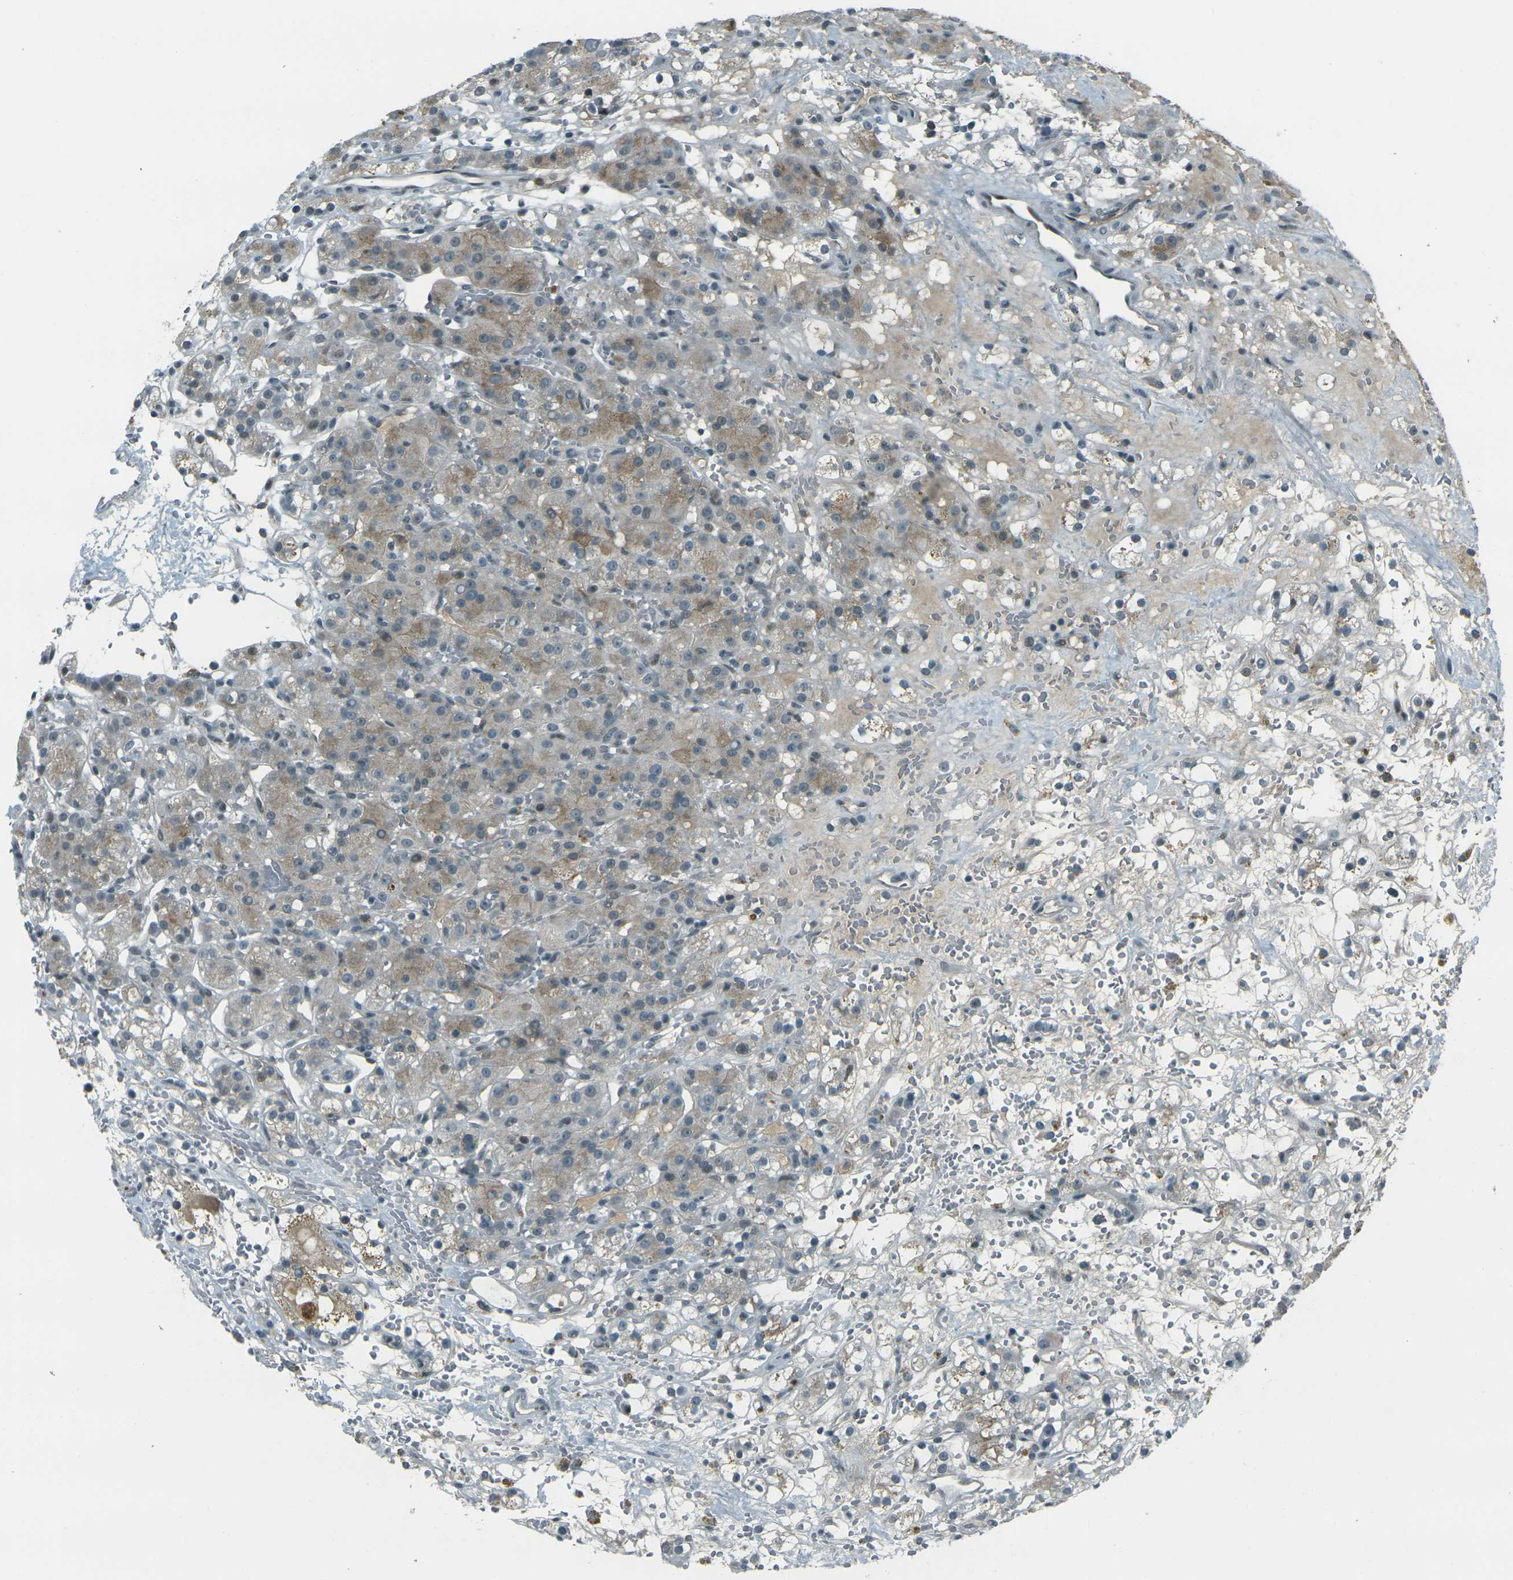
{"staining": {"intensity": "moderate", "quantity": "<25%", "location": "cytoplasmic/membranous"}, "tissue": "renal cancer", "cell_type": "Tumor cells", "image_type": "cancer", "snomed": [{"axis": "morphology", "description": "Adenocarcinoma, NOS"}, {"axis": "topography", "description": "Kidney"}], "caption": "Renal adenocarcinoma stained with immunohistochemistry (IHC) exhibits moderate cytoplasmic/membranous expression in about <25% of tumor cells.", "gene": "GPR19", "patient": {"sex": "male", "age": 61}}